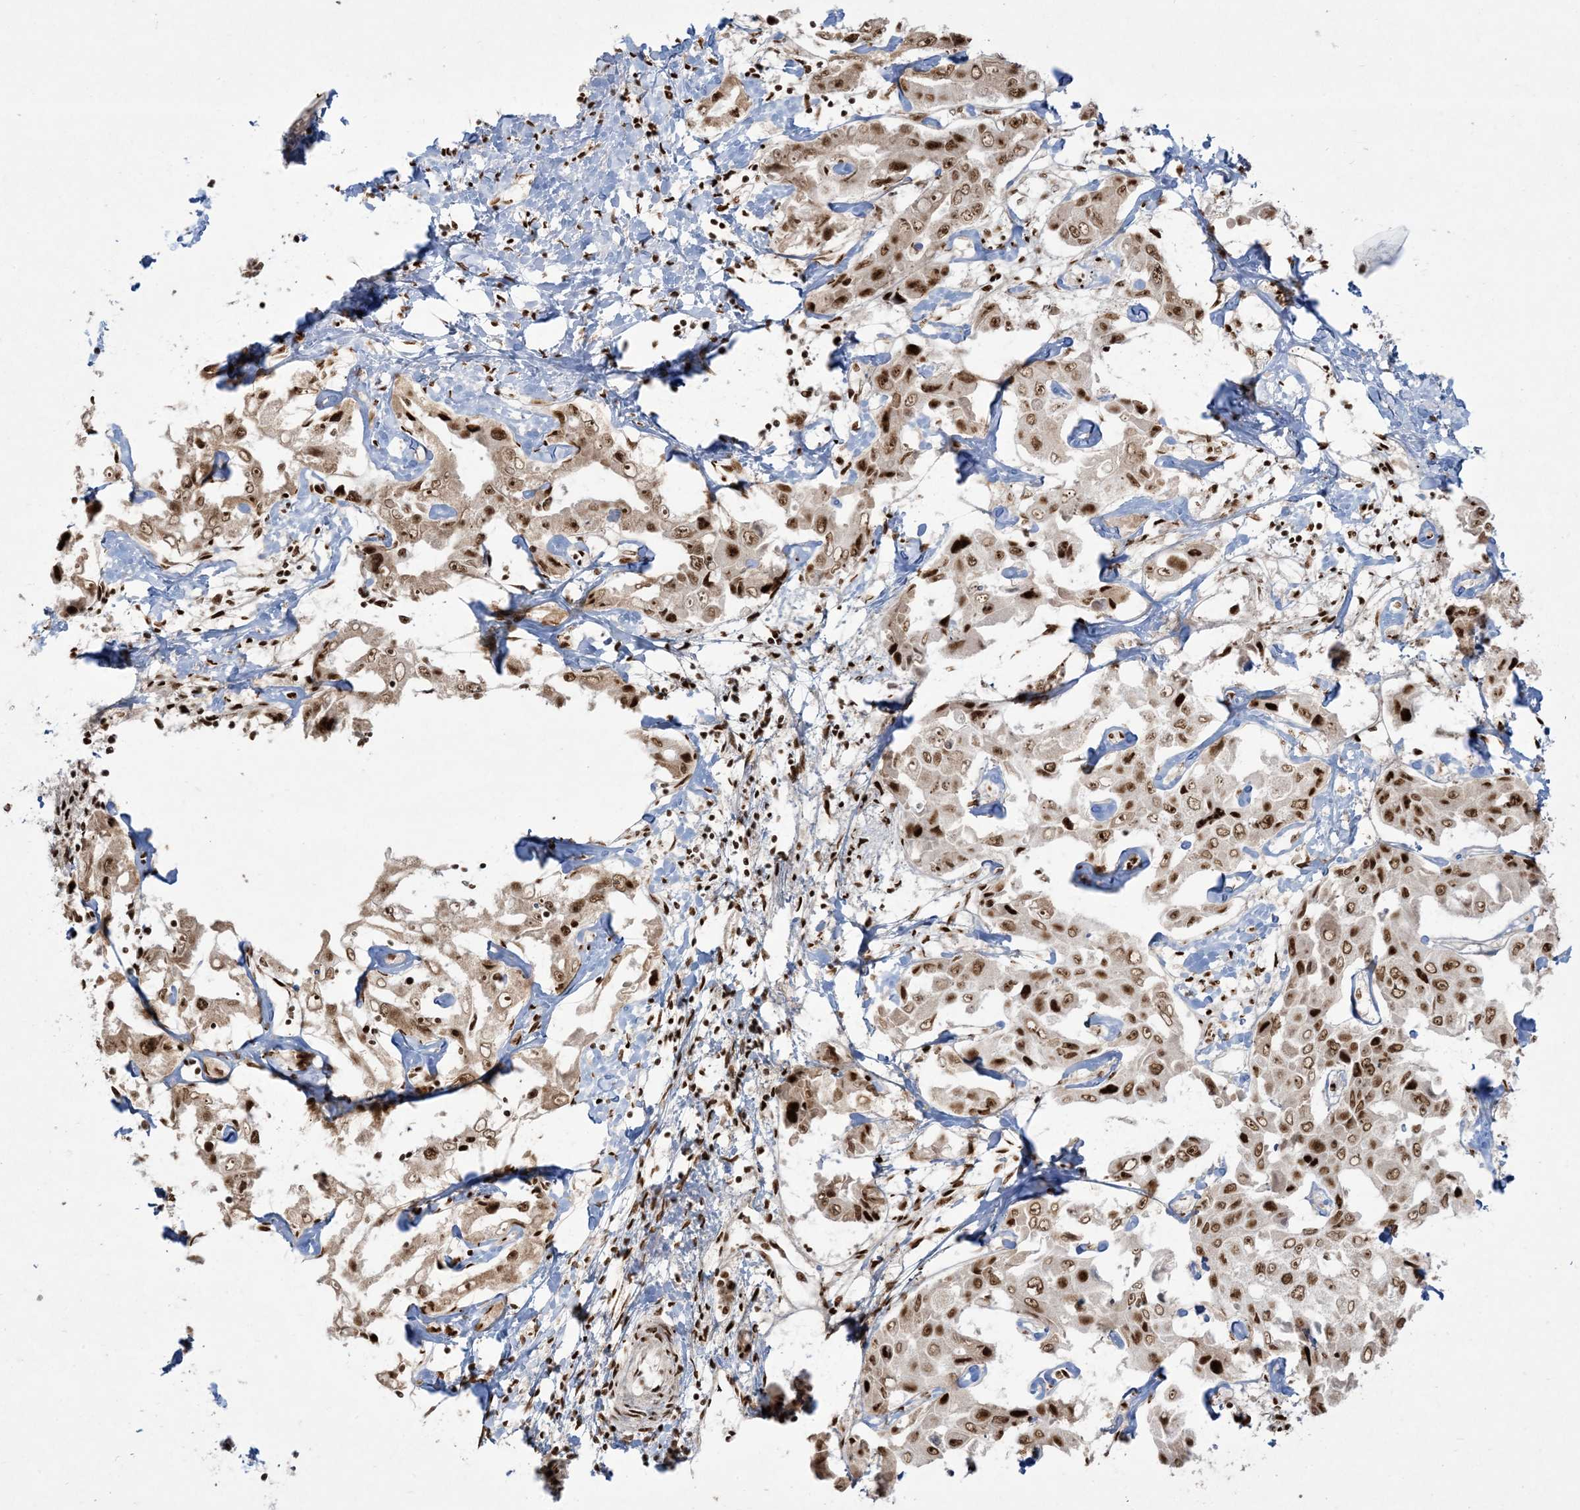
{"staining": {"intensity": "strong", "quantity": "25%-75%", "location": "cytoplasmic/membranous,nuclear"}, "tissue": "liver cancer", "cell_type": "Tumor cells", "image_type": "cancer", "snomed": [{"axis": "morphology", "description": "Cholangiocarcinoma"}, {"axis": "topography", "description": "Liver"}], "caption": "Cholangiocarcinoma (liver) tissue shows strong cytoplasmic/membranous and nuclear expression in about 25%-75% of tumor cells", "gene": "RBM10", "patient": {"sex": "male", "age": 59}}